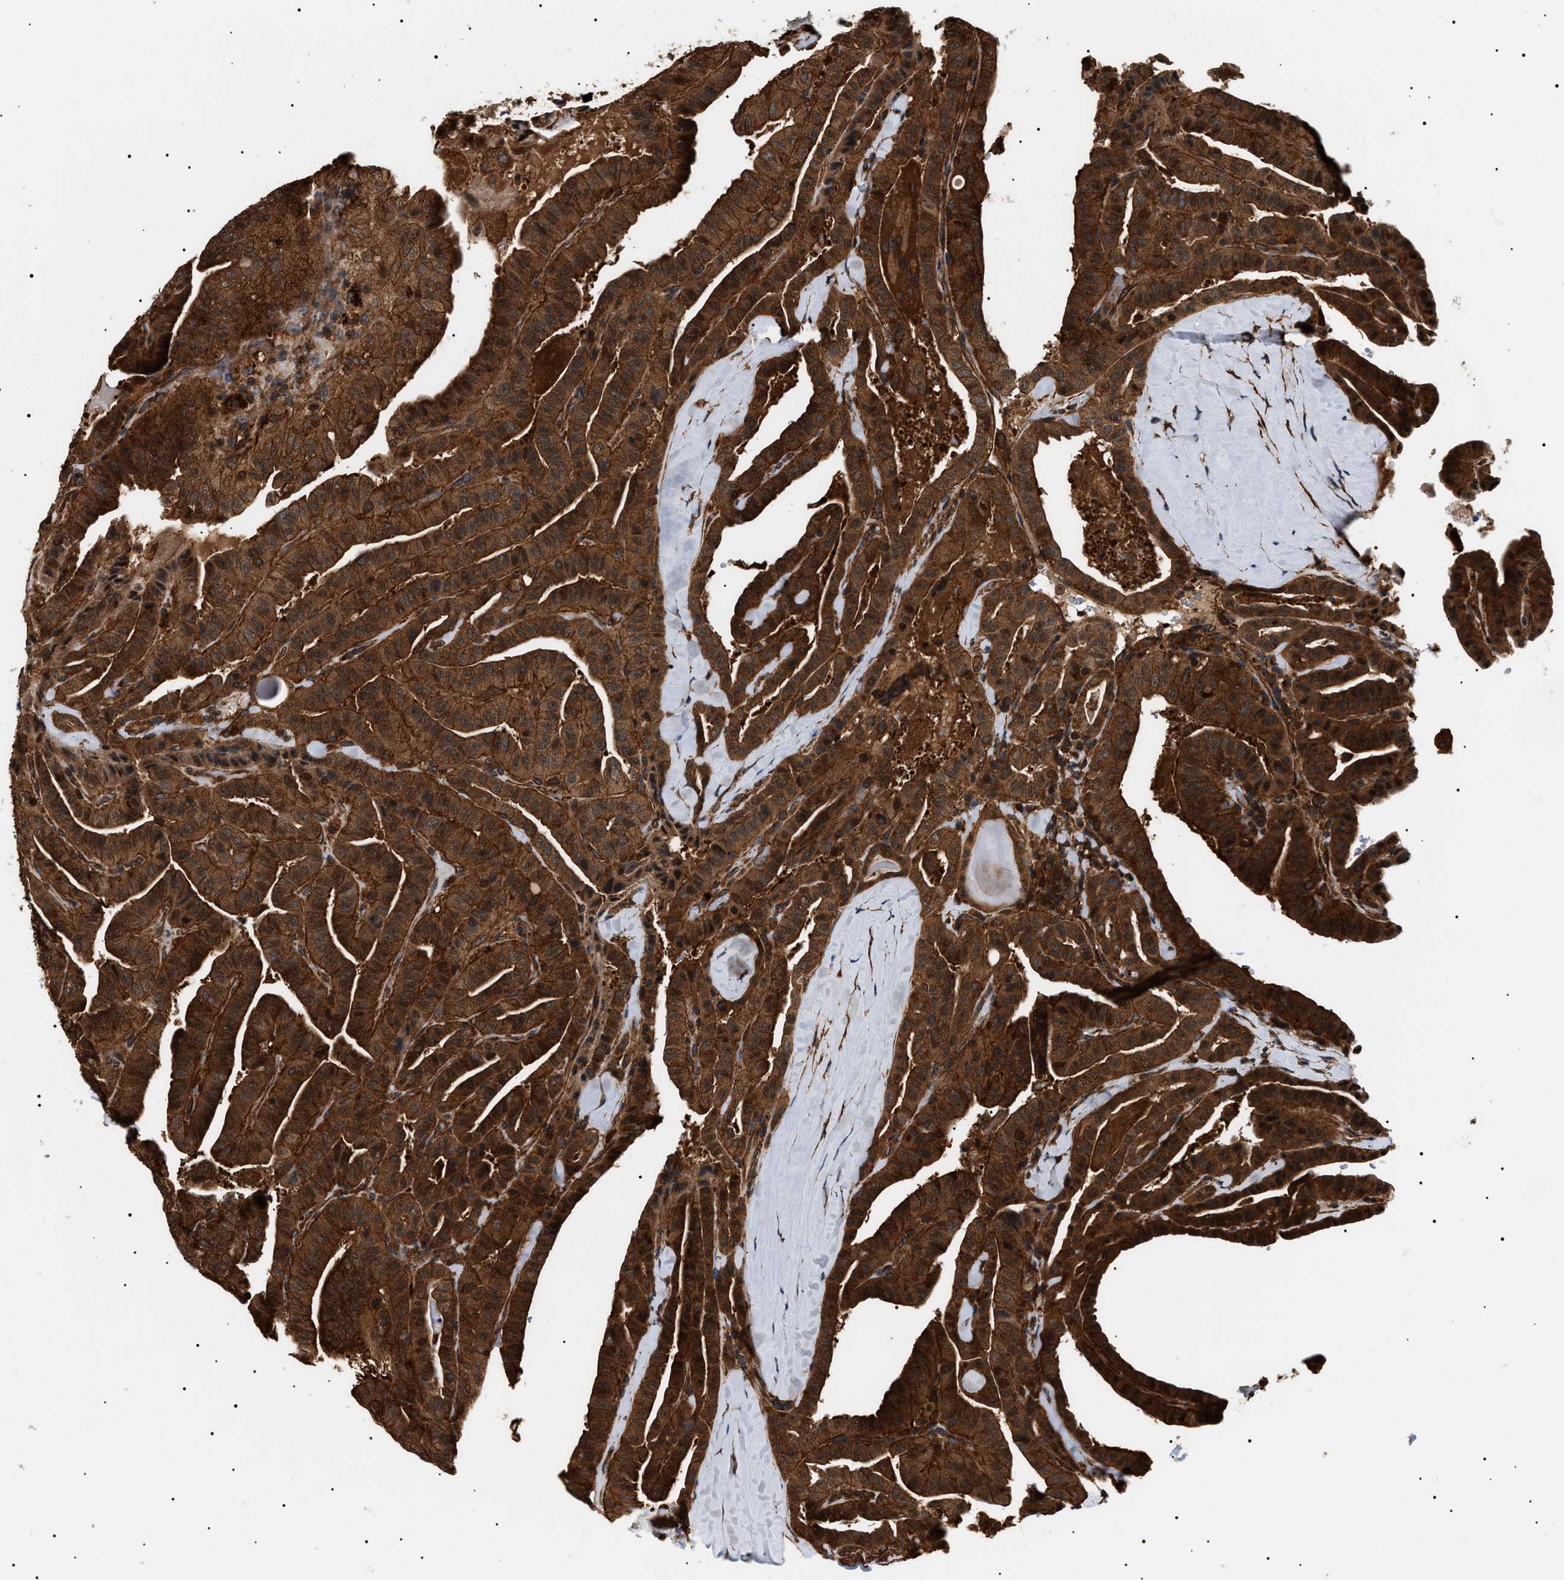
{"staining": {"intensity": "strong", "quantity": ">75%", "location": "cytoplasmic/membranous"}, "tissue": "thyroid cancer", "cell_type": "Tumor cells", "image_type": "cancer", "snomed": [{"axis": "morphology", "description": "Papillary adenocarcinoma, NOS"}, {"axis": "topography", "description": "Thyroid gland"}], "caption": "A high amount of strong cytoplasmic/membranous positivity is seen in approximately >75% of tumor cells in papillary adenocarcinoma (thyroid) tissue.", "gene": "SH3GLB2", "patient": {"sex": "male", "age": 77}}